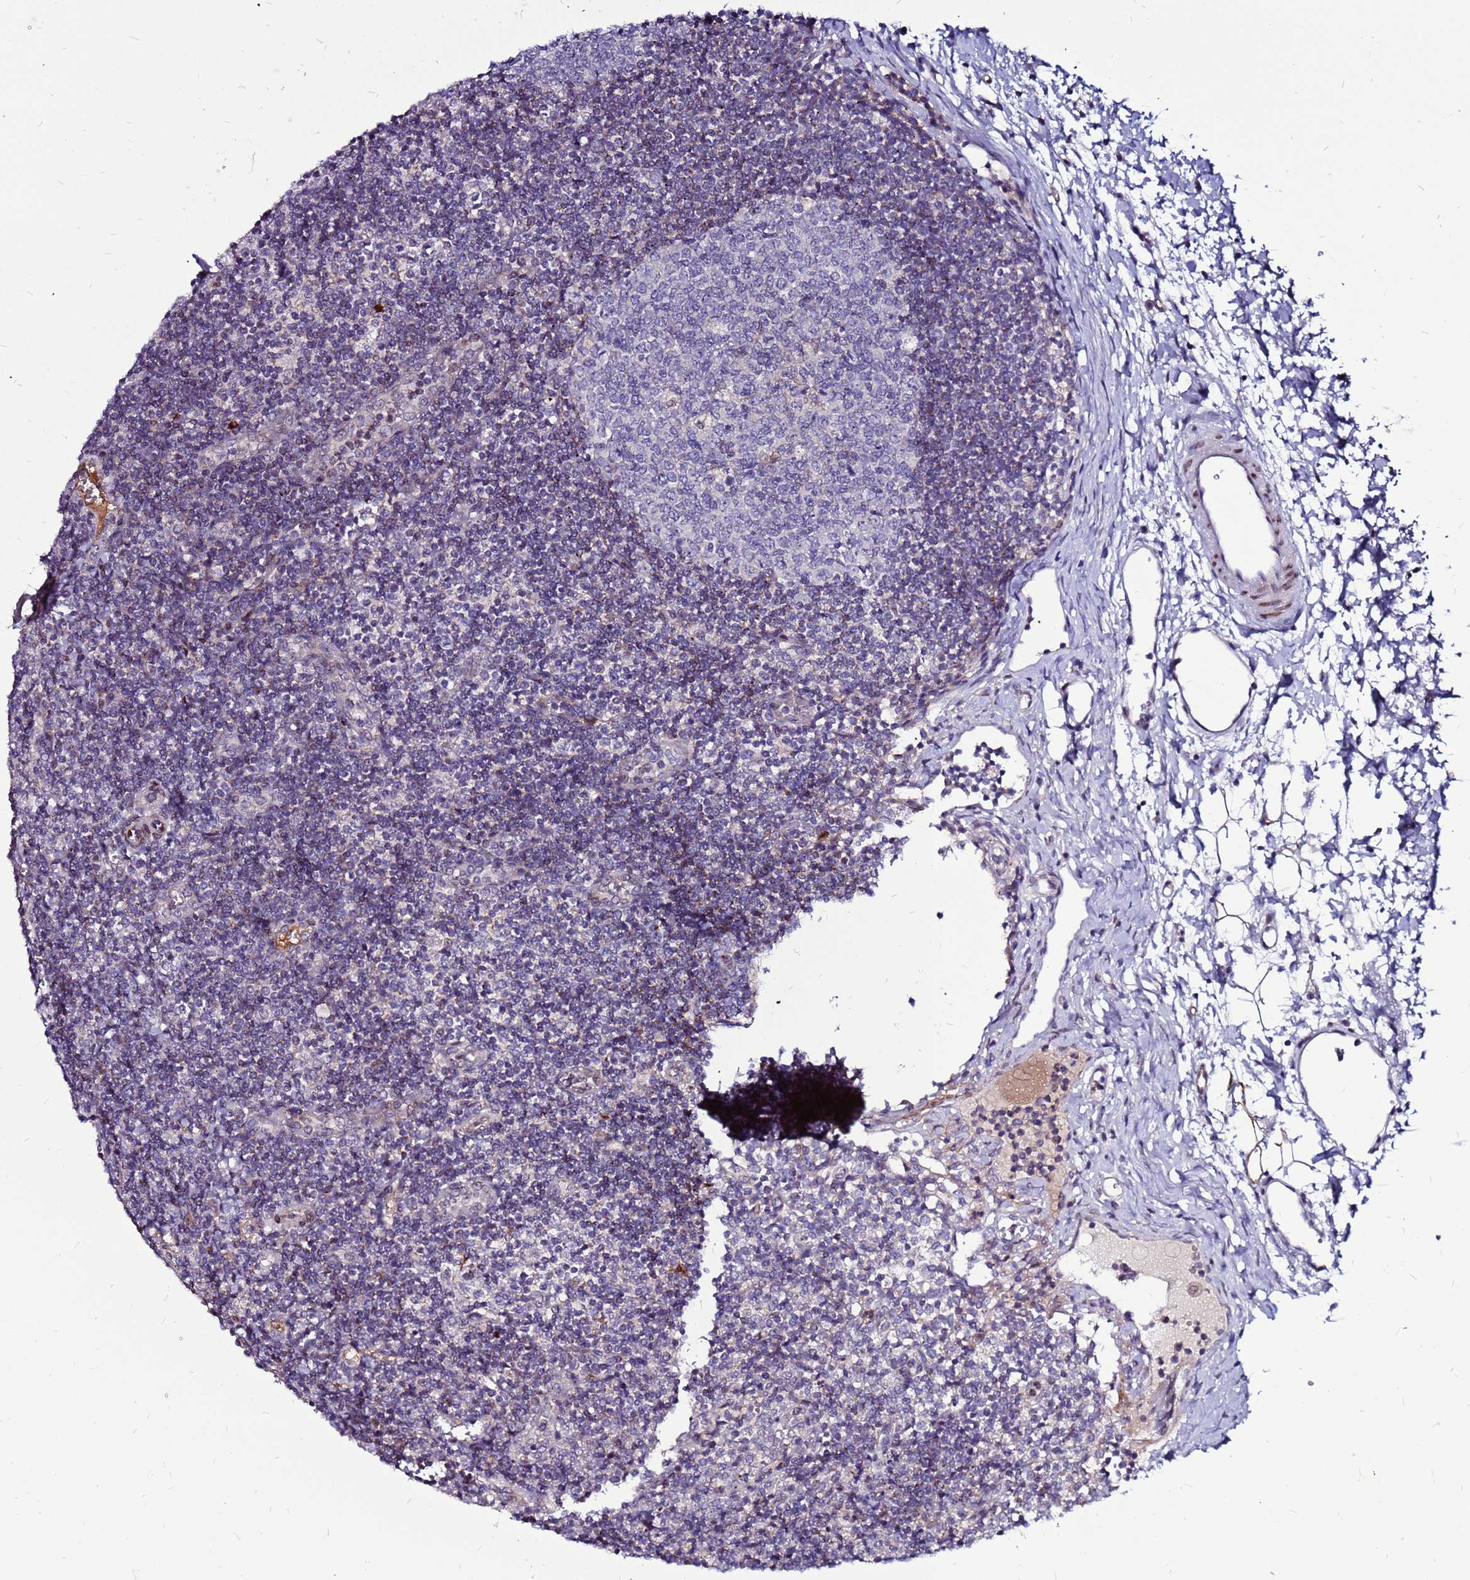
{"staining": {"intensity": "negative", "quantity": "none", "location": "none"}, "tissue": "lymph node", "cell_type": "Germinal center cells", "image_type": "normal", "snomed": [{"axis": "morphology", "description": "Normal tissue, NOS"}, {"axis": "topography", "description": "Lymph node"}], "caption": "Immunohistochemistry (IHC) image of unremarkable lymph node stained for a protein (brown), which shows no staining in germinal center cells.", "gene": "CCDC71", "patient": {"sex": "female", "age": 37}}